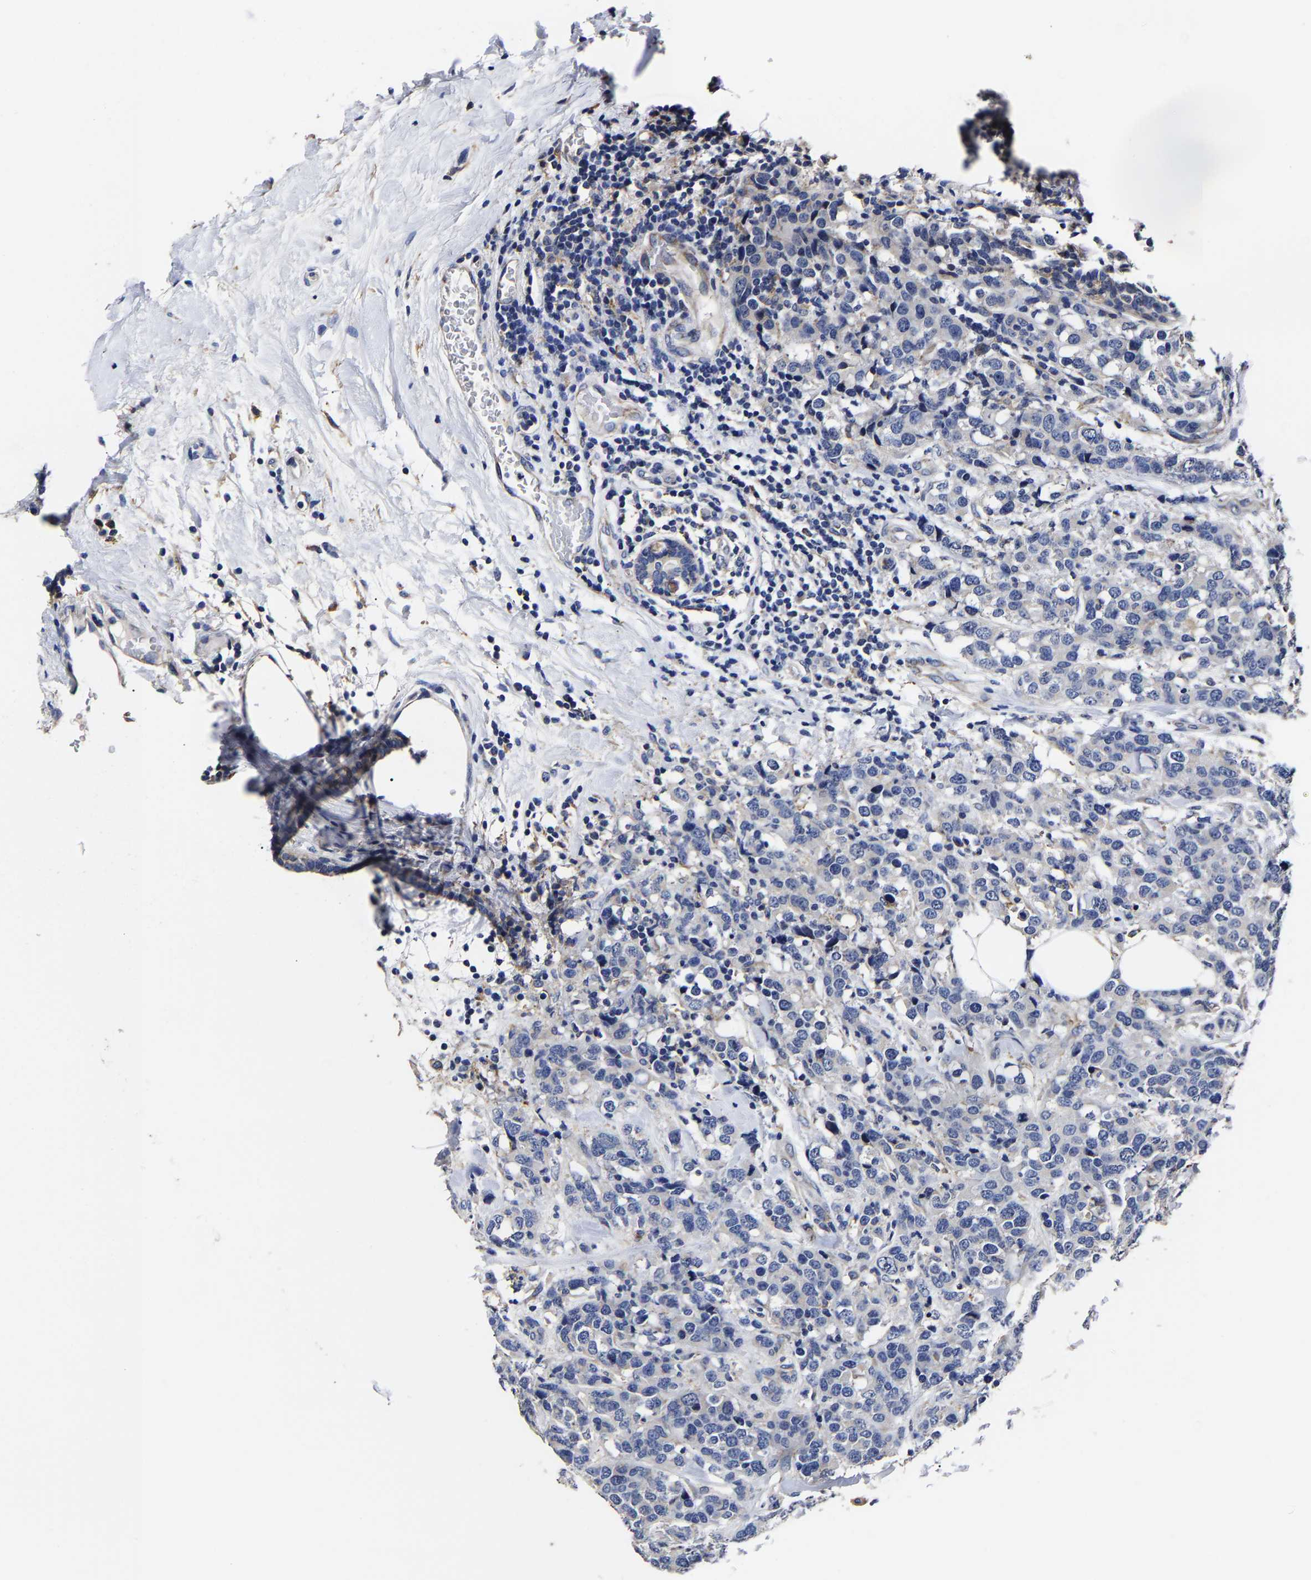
{"staining": {"intensity": "negative", "quantity": "none", "location": "none"}, "tissue": "breast cancer", "cell_type": "Tumor cells", "image_type": "cancer", "snomed": [{"axis": "morphology", "description": "Lobular carcinoma"}, {"axis": "topography", "description": "Breast"}], "caption": "Immunohistochemistry image of neoplastic tissue: human breast lobular carcinoma stained with DAB shows no significant protein expression in tumor cells.", "gene": "AASS", "patient": {"sex": "female", "age": 59}}